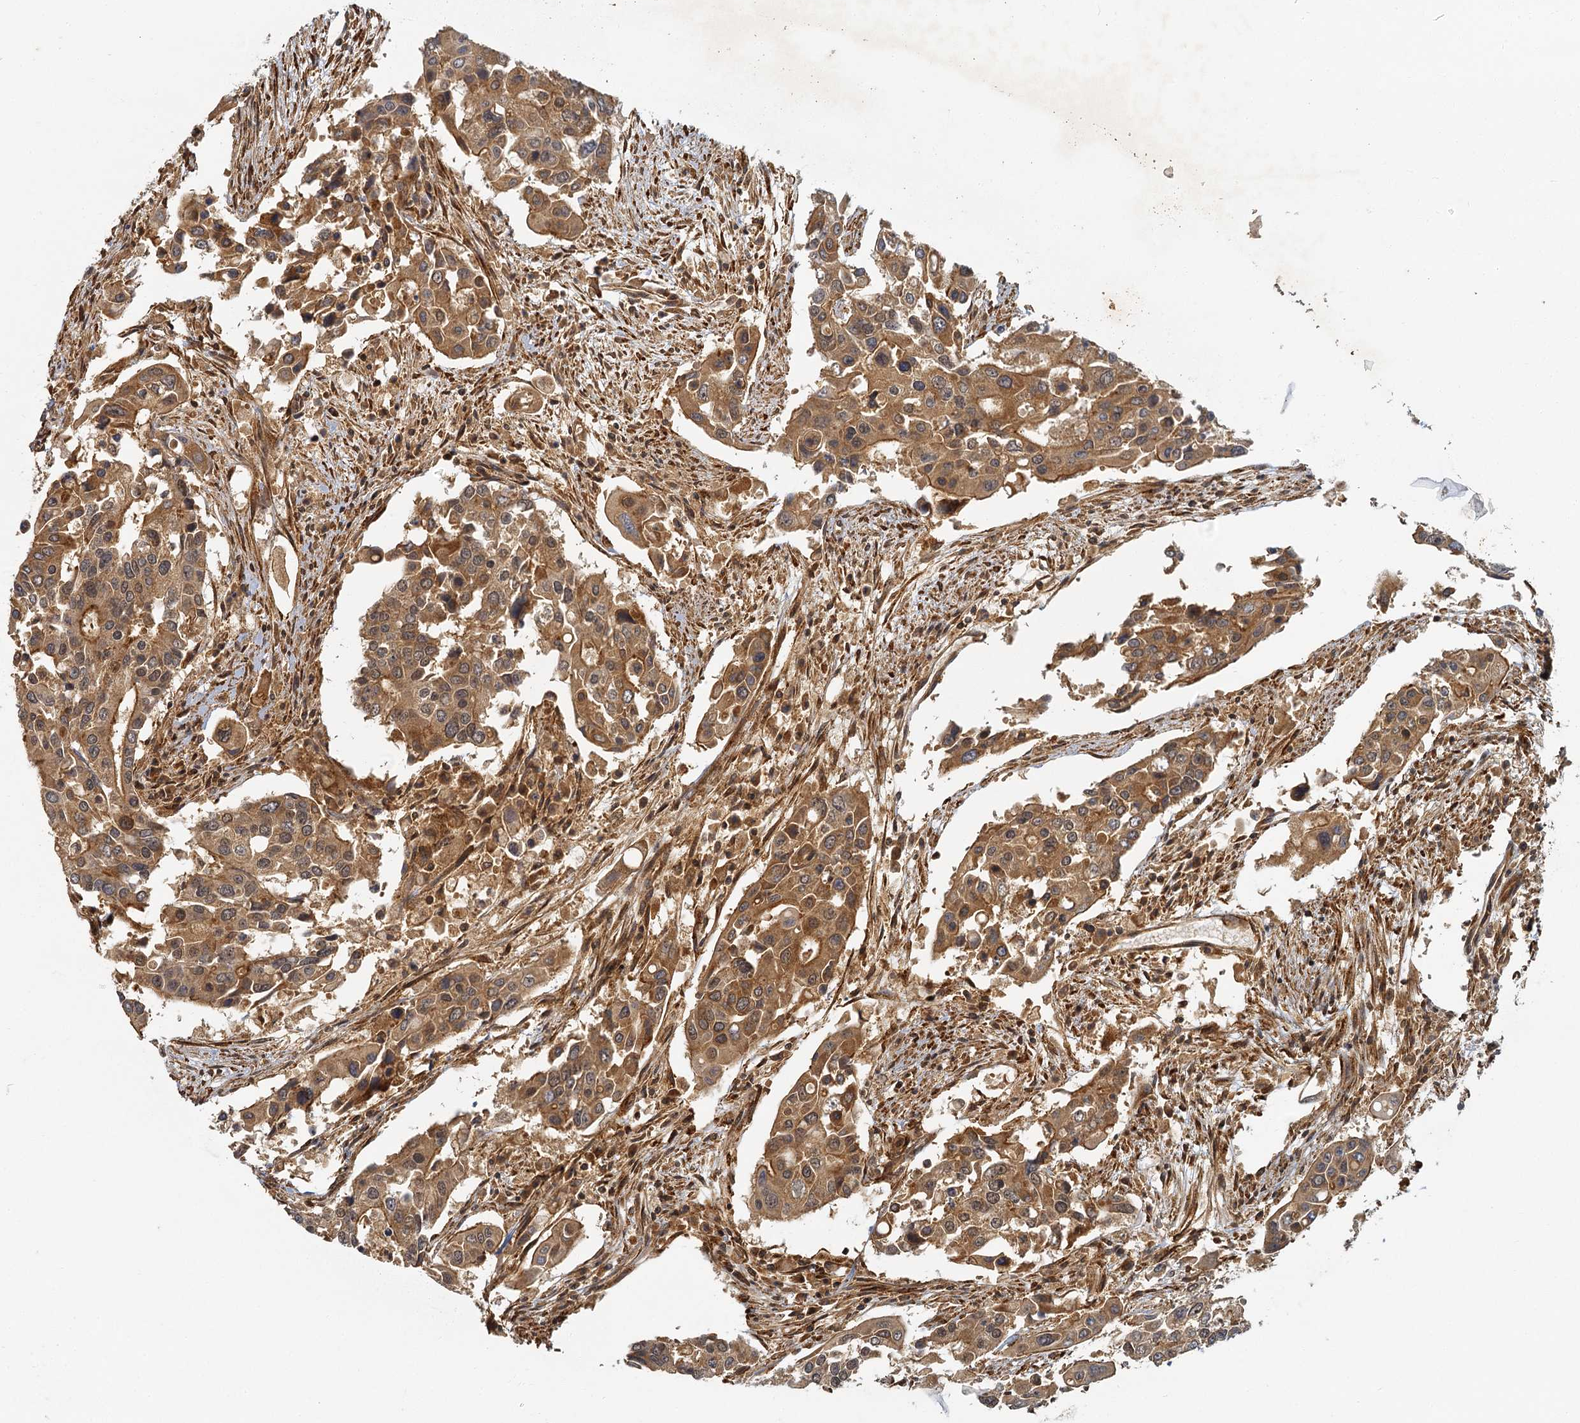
{"staining": {"intensity": "moderate", "quantity": ">75%", "location": "cytoplasmic/membranous,nuclear"}, "tissue": "colorectal cancer", "cell_type": "Tumor cells", "image_type": "cancer", "snomed": [{"axis": "morphology", "description": "Adenocarcinoma, NOS"}, {"axis": "topography", "description": "Colon"}], "caption": "The immunohistochemical stain shows moderate cytoplasmic/membranous and nuclear expression in tumor cells of colorectal adenocarcinoma tissue. (DAB (3,3'-diaminobenzidine) IHC, brown staining for protein, blue staining for nuclei).", "gene": "ZNF549", "patient": {"sex": "male", "age": 77}}